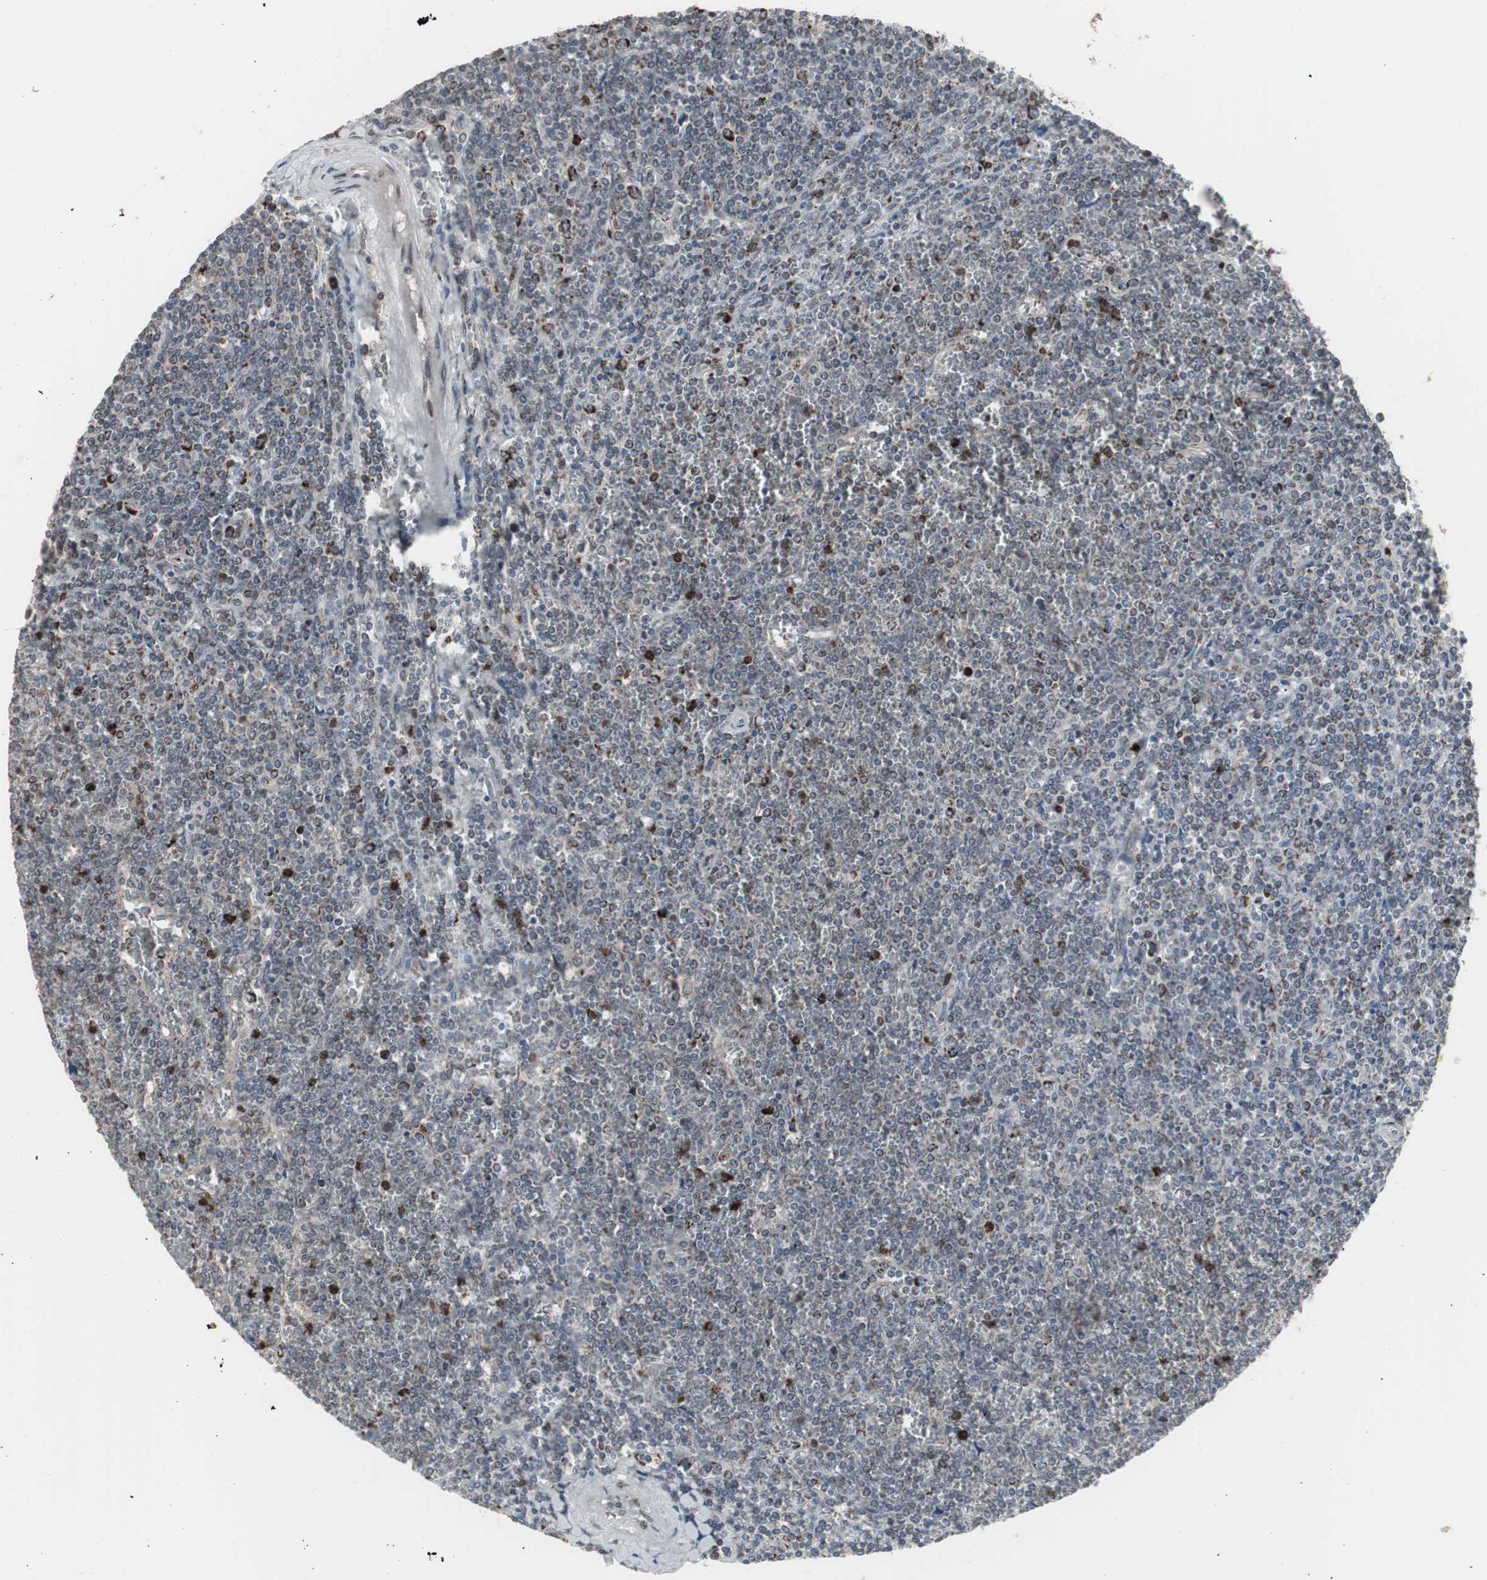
{"staining": {"intensity": "weak", "quantity": "<25%", "location": "nuclear"}, "tissue": "lymphoma", "cell_type": "Tumor cells", "image_type": "cancer", "snomed": [{"axis": "morphology", "description": "Malignant lymphoma, non-Hodgkin's type, Low grade"}, {"axis": "topography", "description": "Spleen"}], "caption": "Immunohistochemical staining of human lymphoma shows no significant staining in tumor cells.", "gene": "RXRA", "patient": {"sex": "female", "age": 19}}